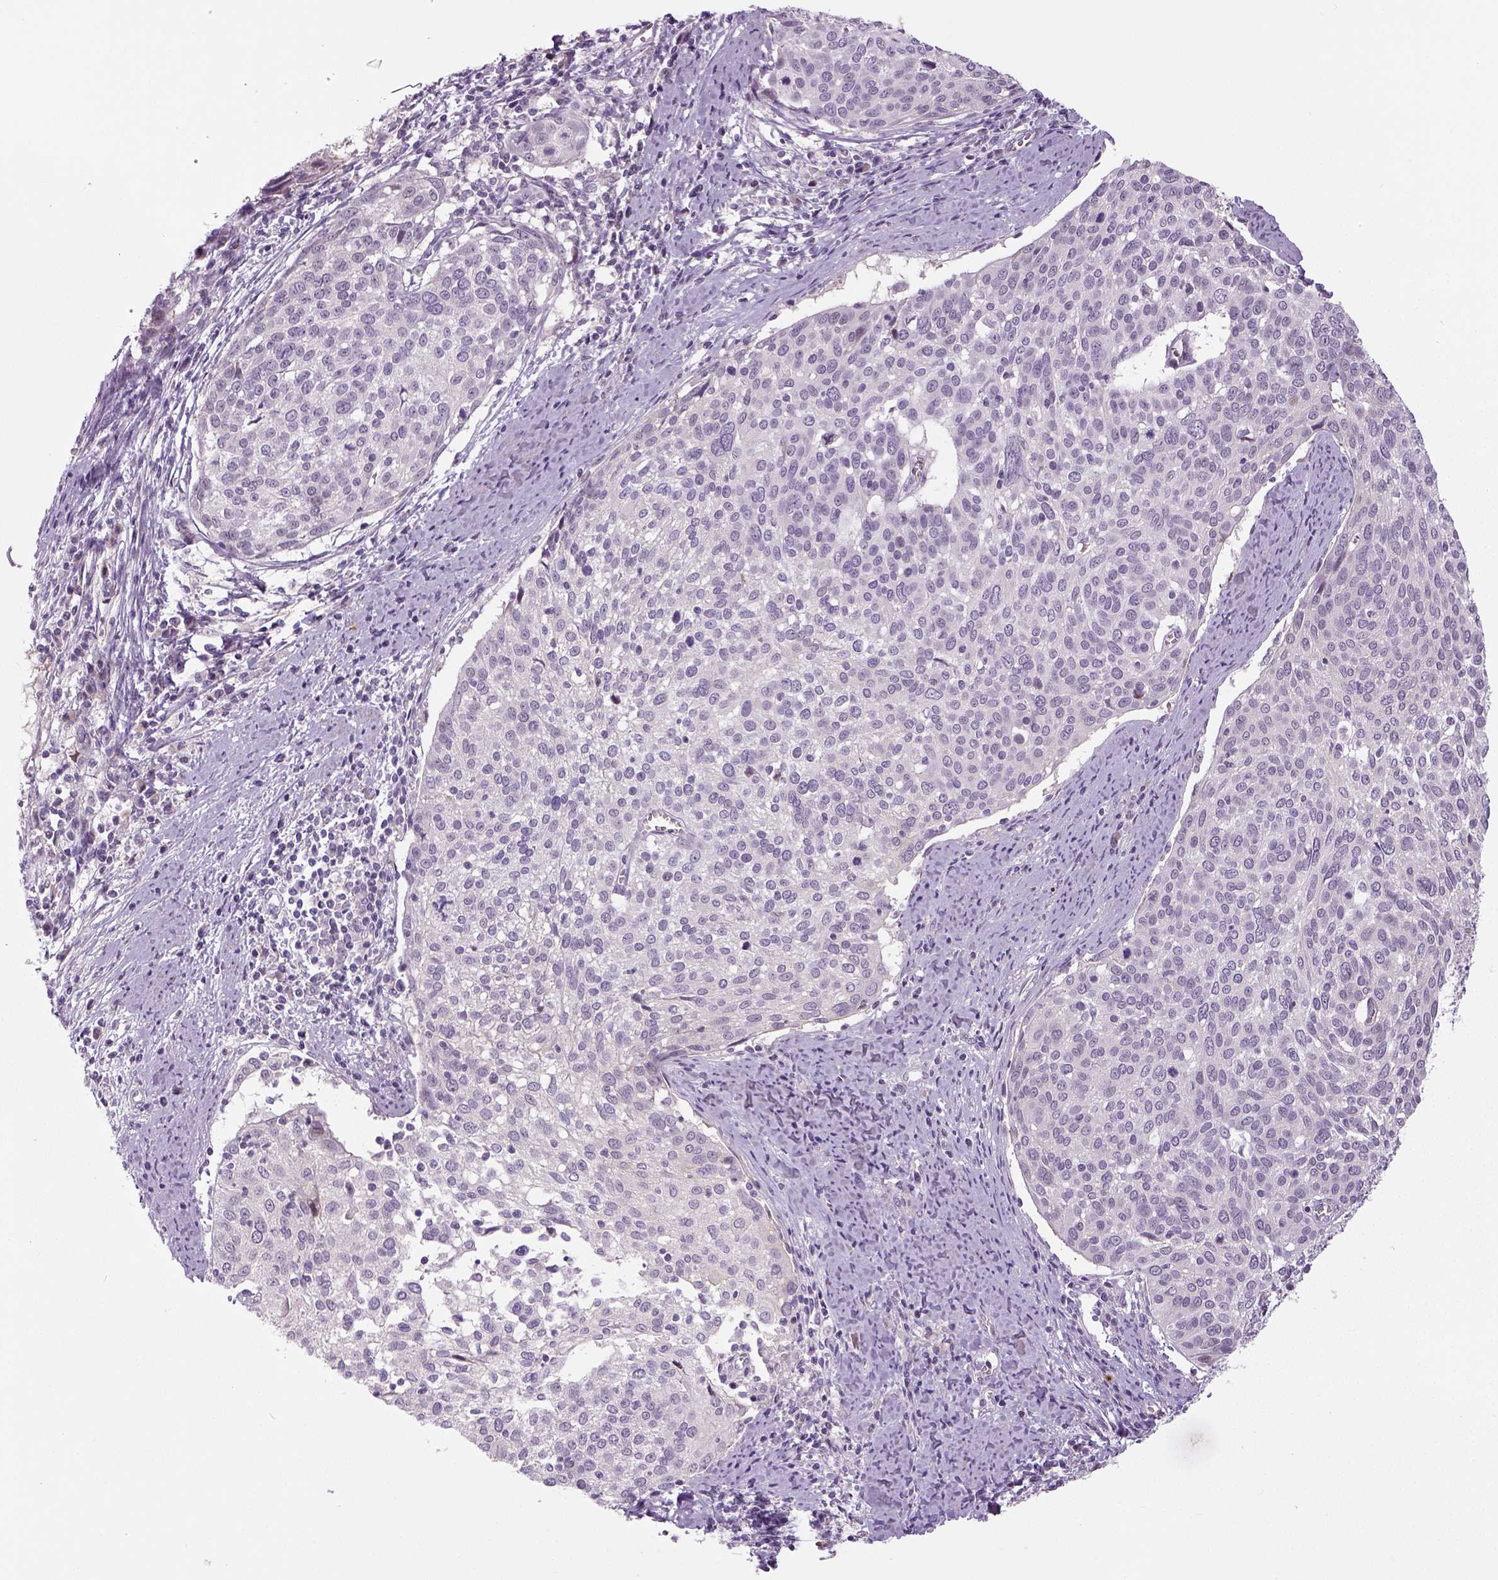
{"staining": {"intensity": "negative", "quantity": "none", "location": "none"}, "tissue": "cervical cancer", "cell_type": "Tumor cells", "image_type": "cancer", "snomed": [{"axis": "morphology", "description": "Squamous cell carcinoma, NOS"}, {"axis": "topography", "description": "Cervix"}], "caption": "Photomicrograph shows no protein expression in tumor cells of cervical cancer (squamous cell carcinoma) tissue.", "gene": "NECAB1", "patient": {"sex": "female", "age": 39}}